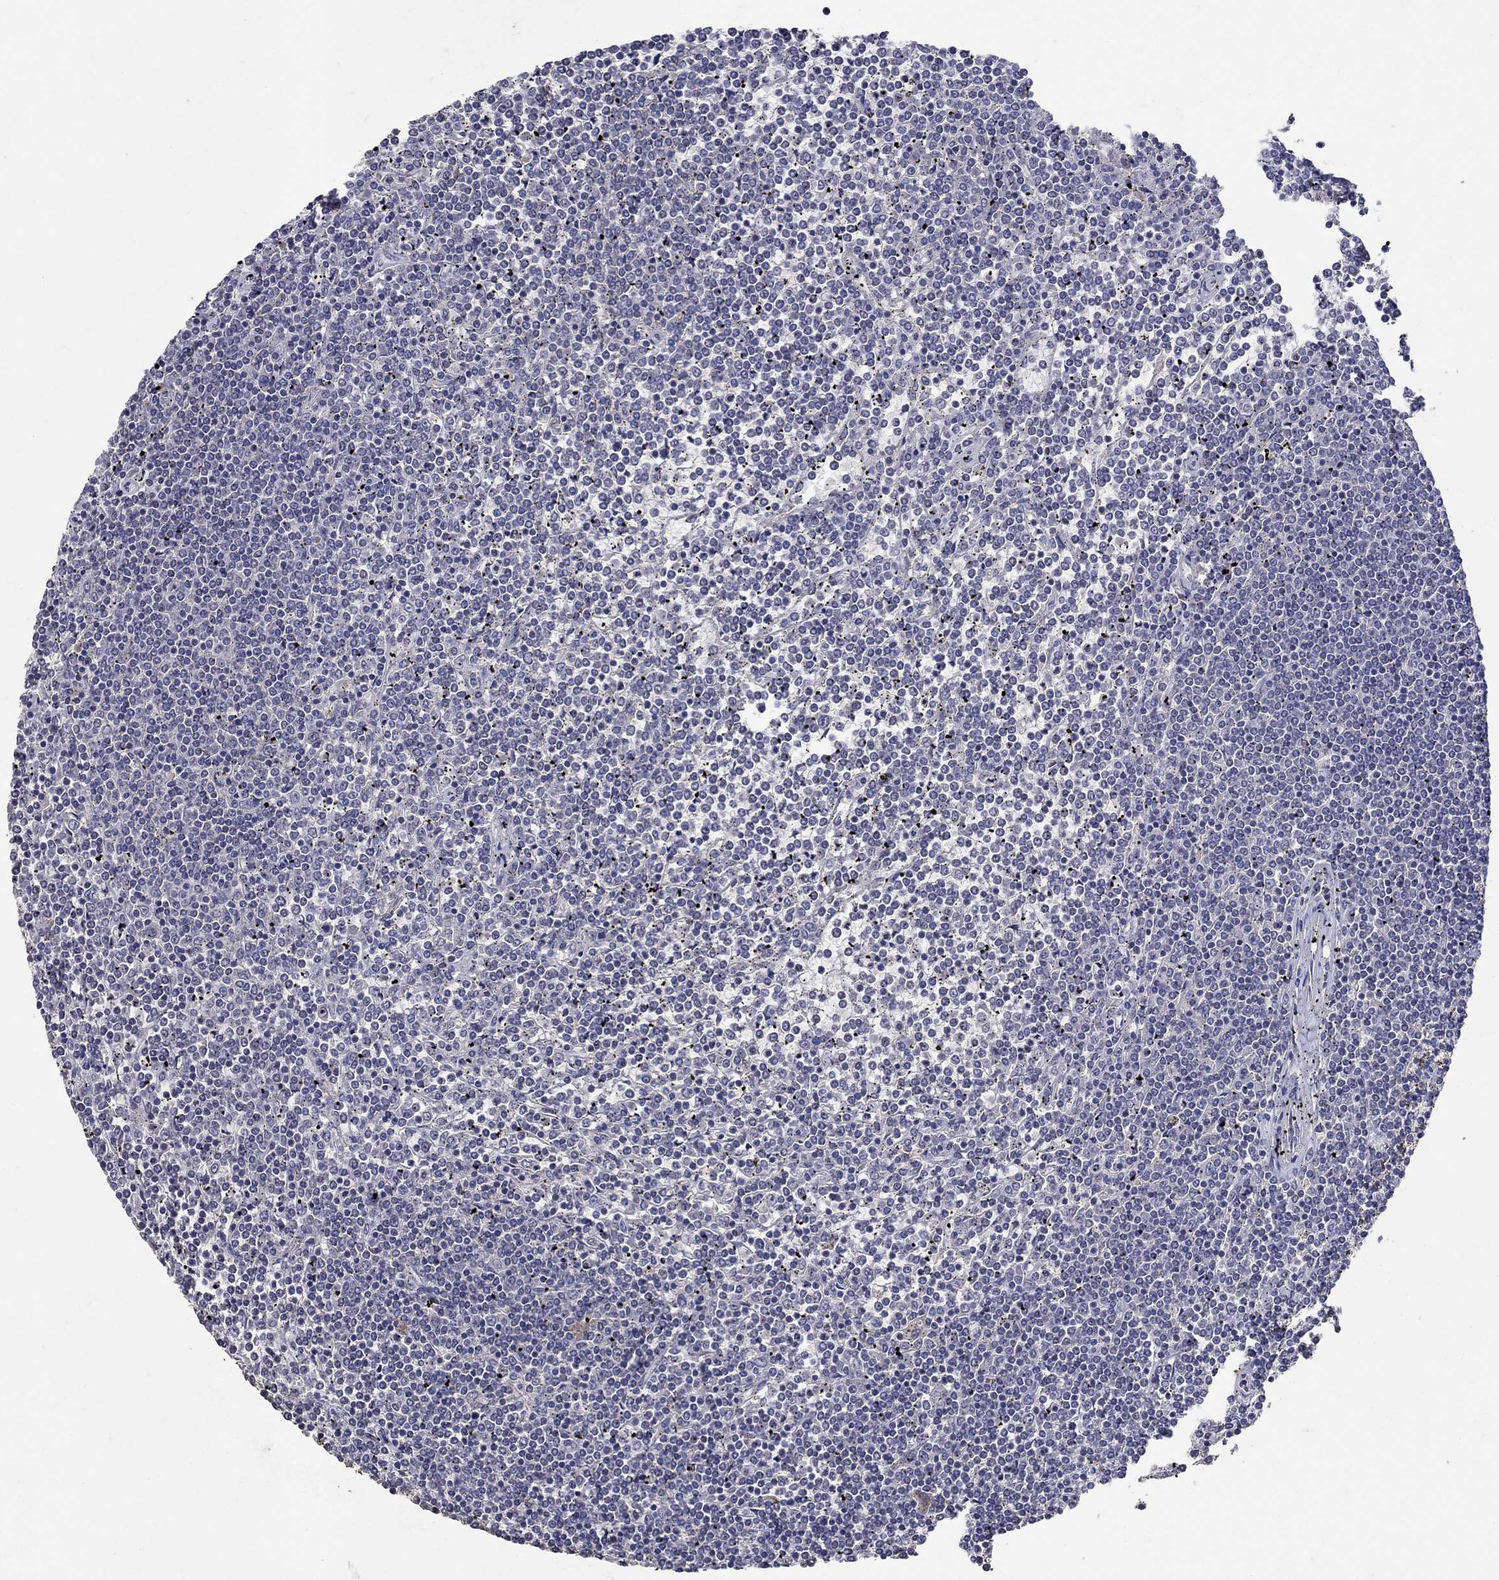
{"staining": {"intensity": "negative", "quantity": "none", "location": "none"}, "tissue": "lymphoma", "cell_type": "Tumor cells", "image_type": "cancer", "snomed": [{"axis": "morphology", "description": "Malignant lymphoma, non-Hodgkin's type, Low grade"}, {"axis": "topography", "description": "Spleen"}], "caption": "This is an immunohistochemistry image of low-grade malignant lymphoma, non-Hodgkin's type. There is no staining in tumor cells.", "gene": "PROZ", "patient": {"sex": "female", "age": 19}}